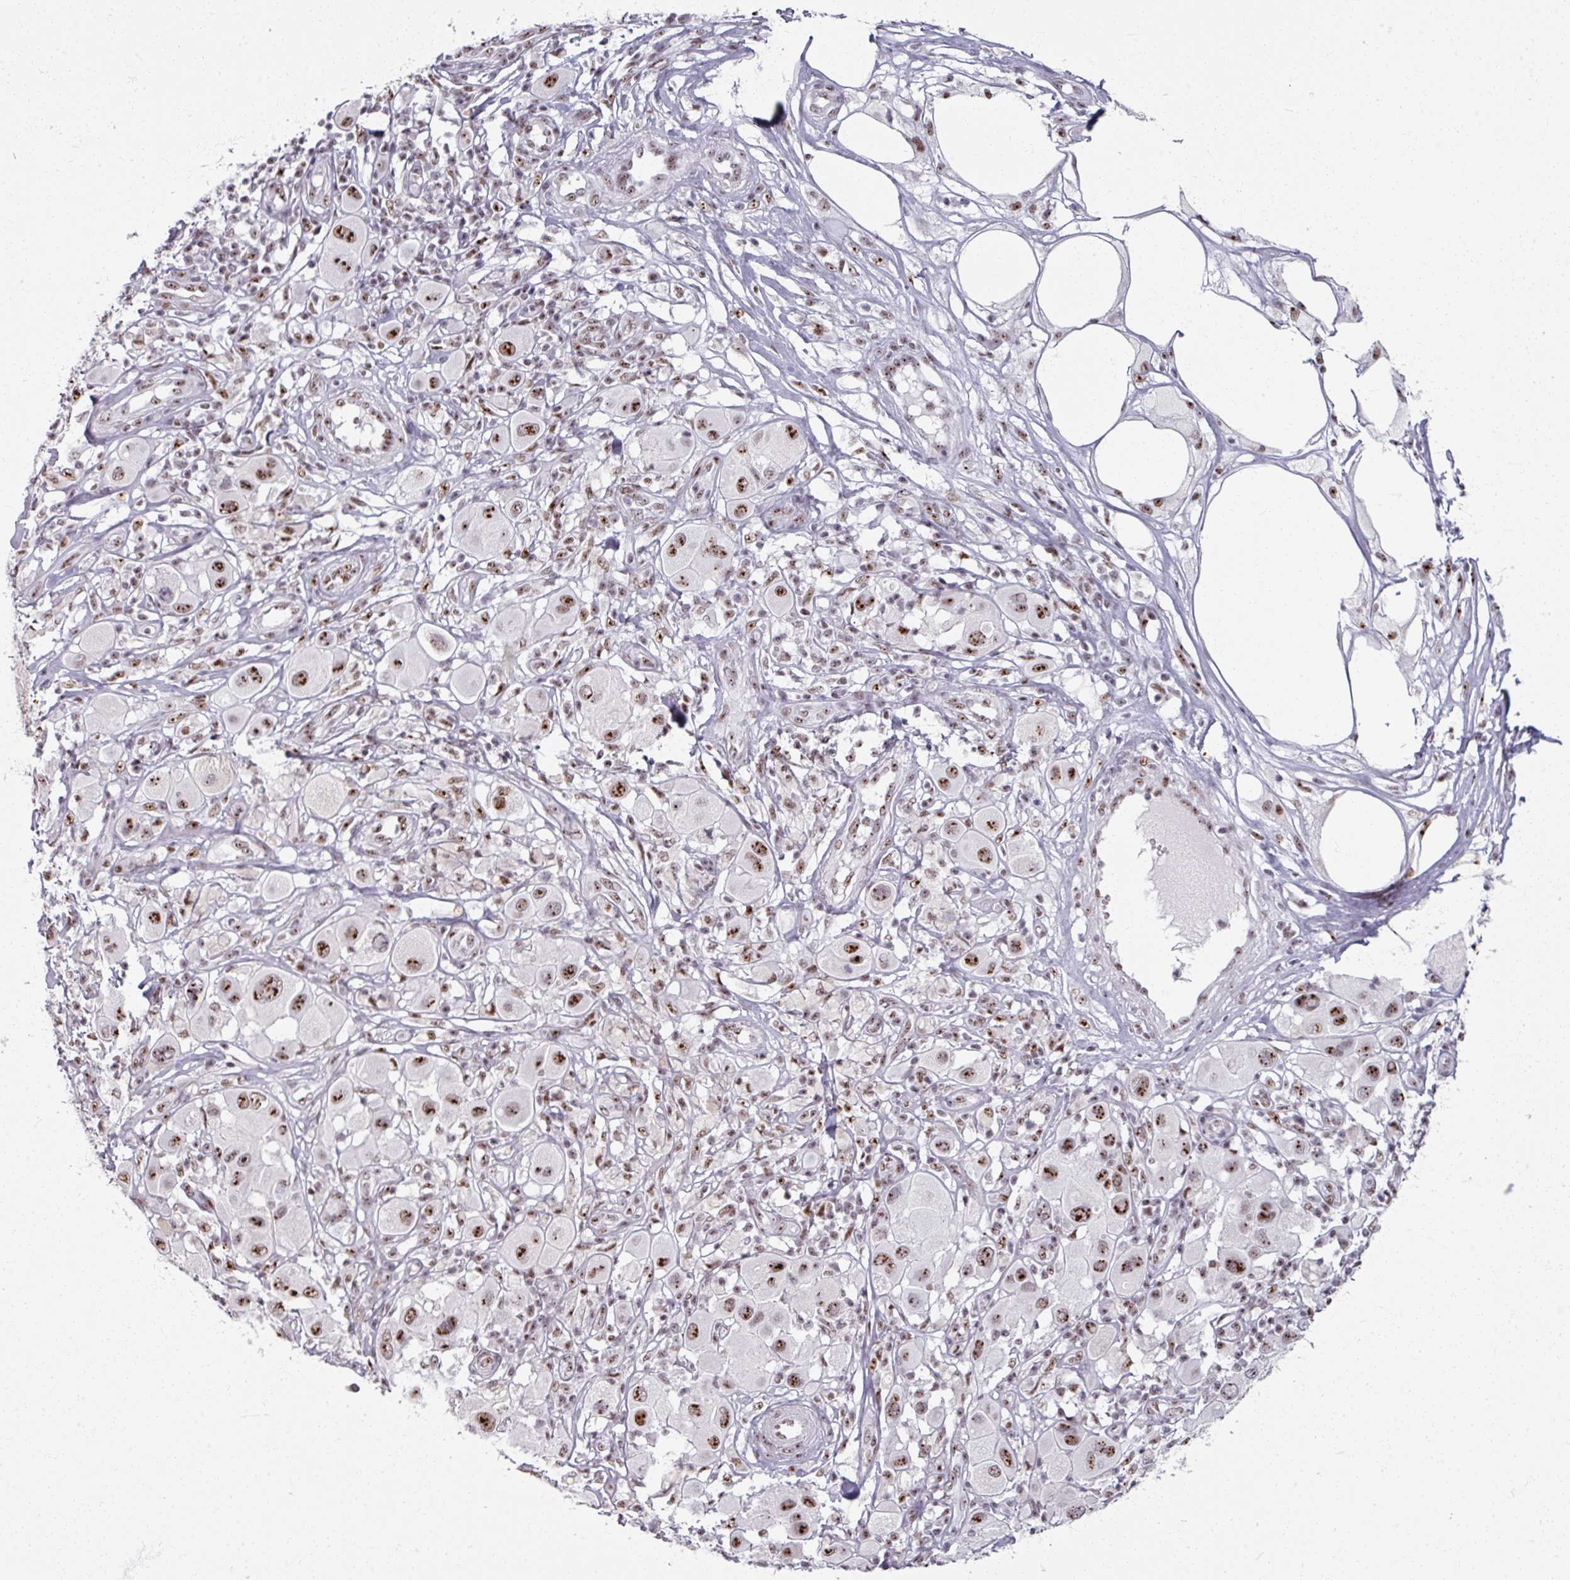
{"staining": {"intensity": "moderate", "quantity": ">75%", "location": "nuclear"}, "tissue": "melanoma", "cell_type": "Tumor cells", "image_type": "cancer", "snomed": [{"axis": "morphology", "description": "Malignant melanoma, Metastatic site"}, {"axis": "topography", "description": "Skin"}], "caption": "Immunohistochemistry histopathology image of neoplastic tissue: human melanoma stained using immunohistochemistry displays medium levels of moderate protein expression localized specifically in the nuclear of tumor cells, appearing as a nuclear brown color.", "gene": "ADAR", "patient": {"sex": "male", "age": 41}}